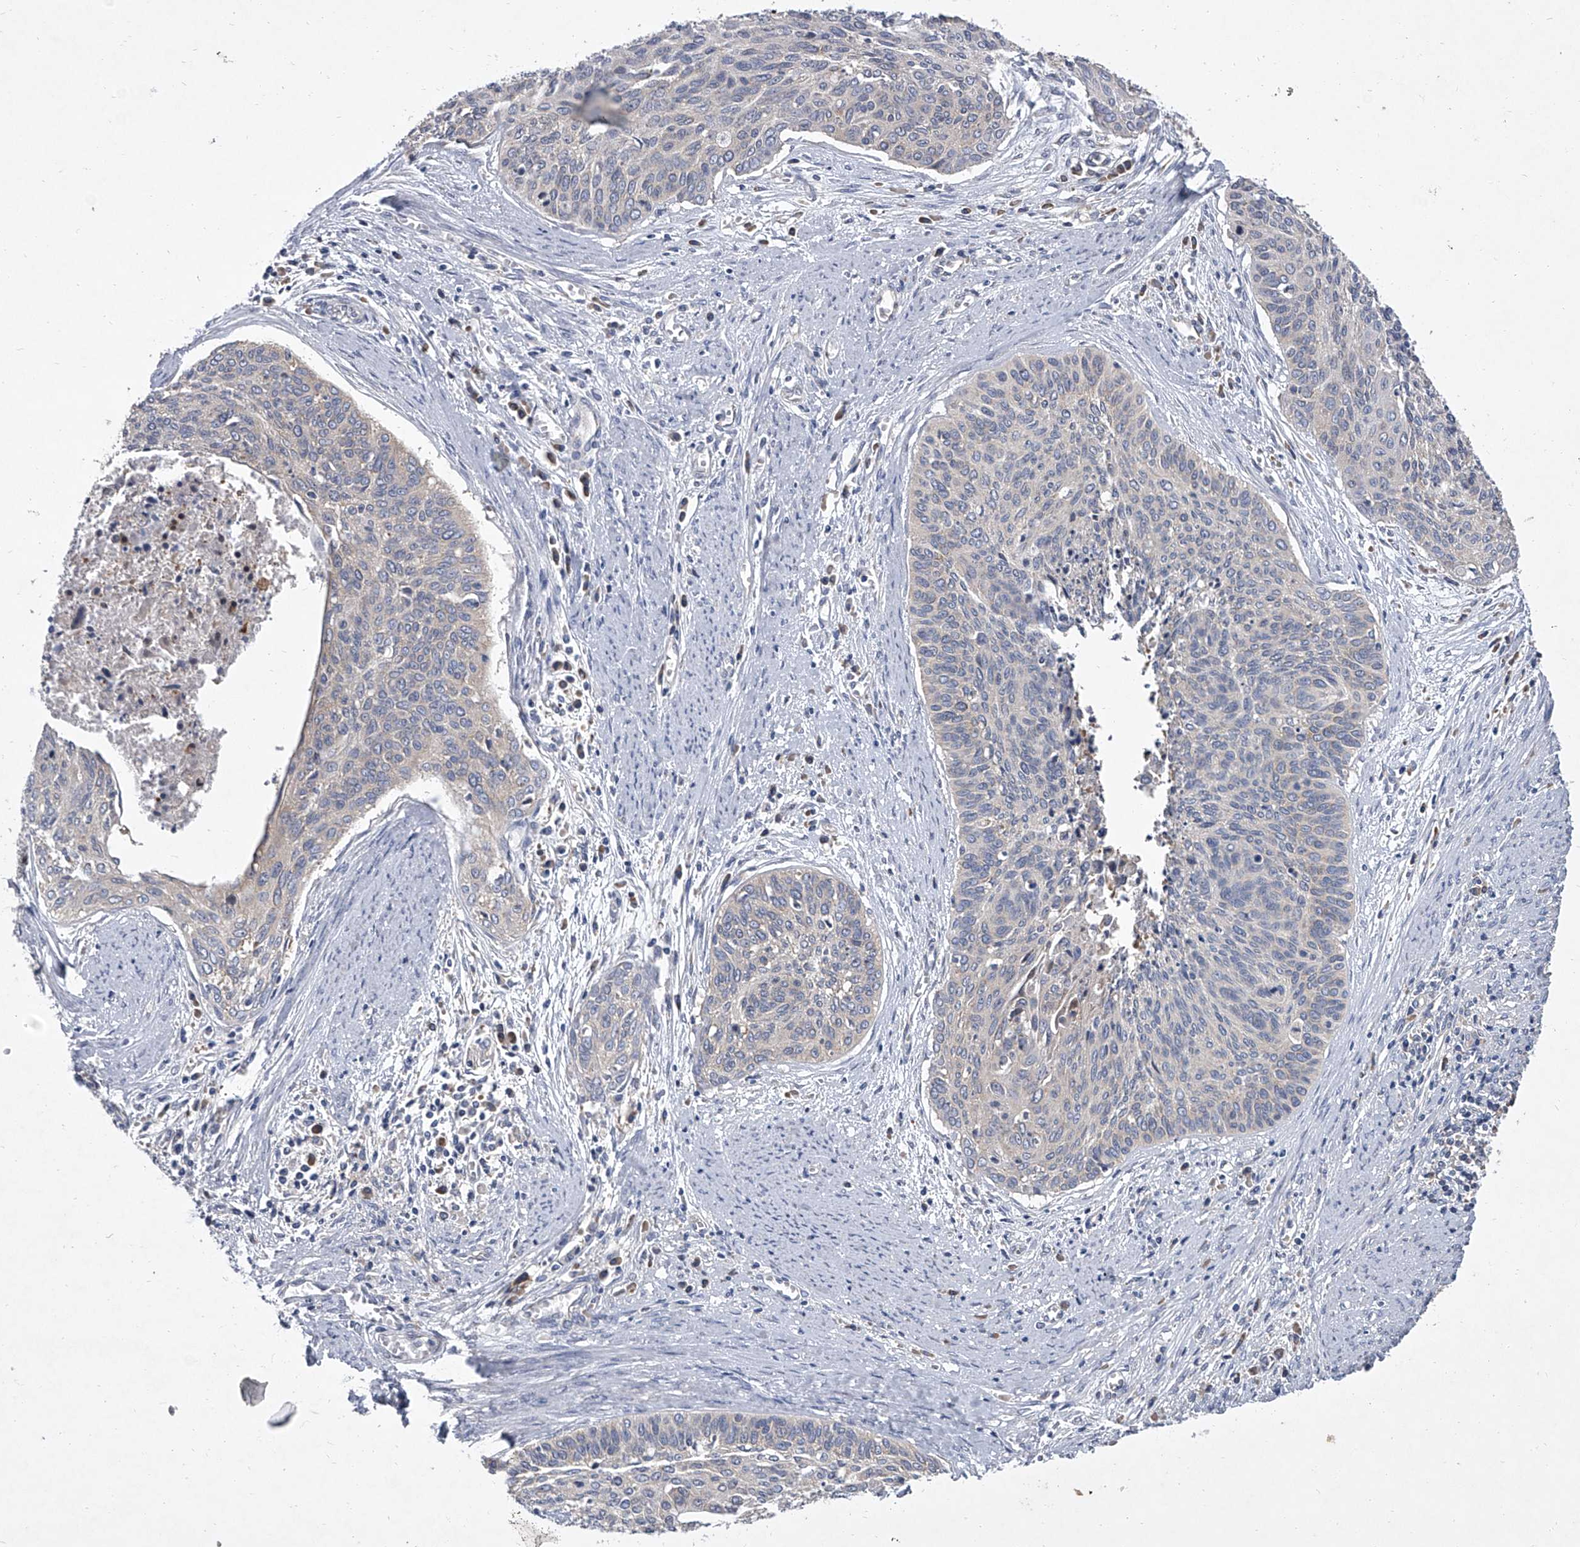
{"staining": {"intensity": "negative", "quantity": "none", "location": "none"}, "tissue": "cervical cancer", "cell_type": "Tumor cells", "image_type": "cancer", "snomed": [{"axis": "morphology", "description": "Squamous cell carcinoma, NOS"}, {"axis": "topography", "description": "Cervix"}], "caption": "High magnification brightfield microscopy of squamous cell carcinoma (cervical) stained with DAB (brown) and counterstained with hematoxylin (blue): tumor cells show no significant positivity. (Brightfield microscopy of DAB IHC at high magnification).", "gene": "EIF2S2", "patient": {"sex": "female", "age": 55}}